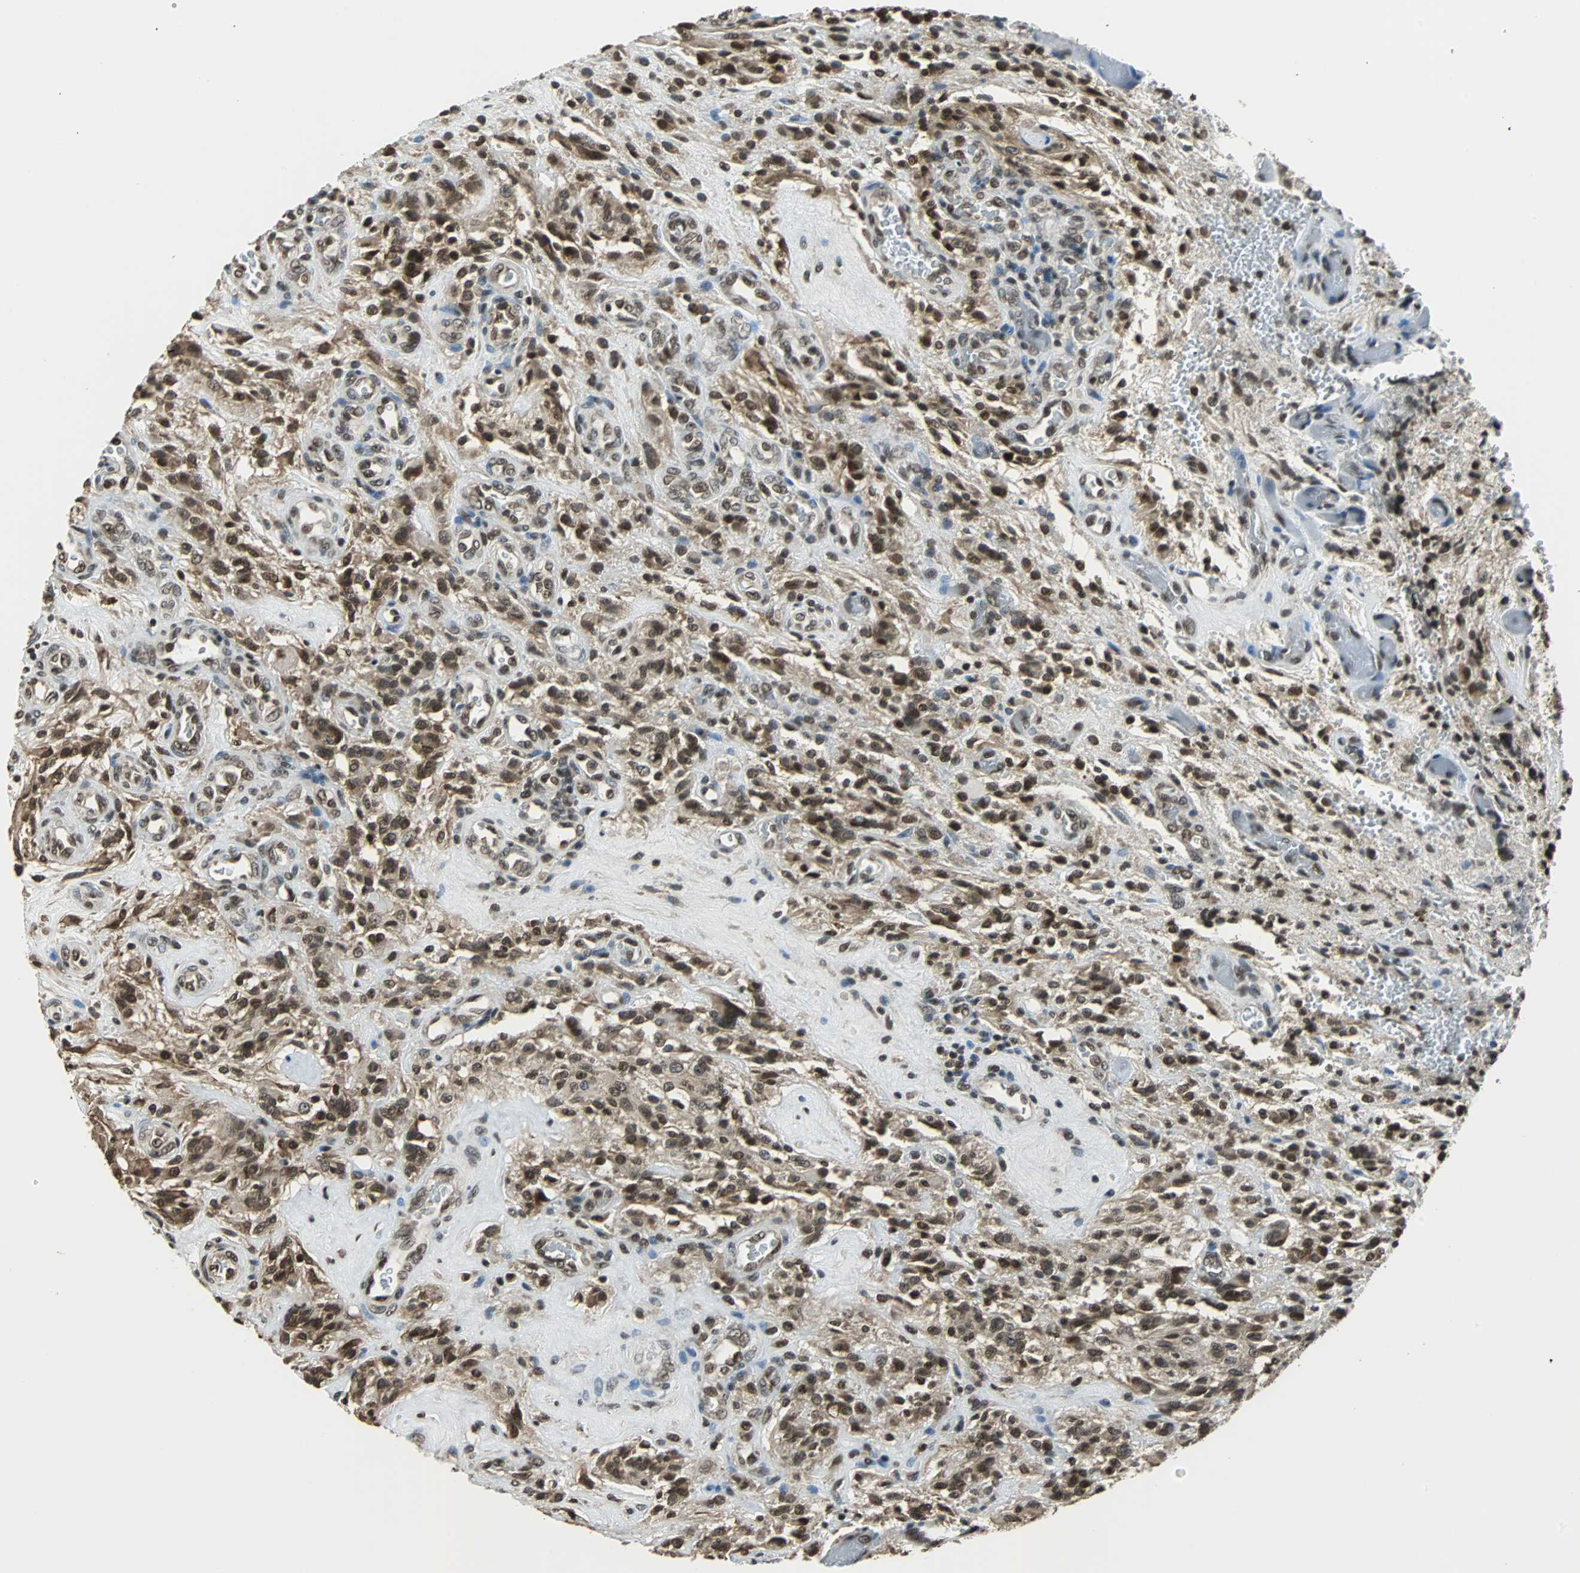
{"staining": {"intensity": "strong", "quantity": ">75%", "location": "cytoplasmic/membranous,nuclear"}, "tissue": "glioma", "cell_type": "Tumor cells", "image_type": "cancer", "snomed": [{"axis": "morphology", "description": "Normal tissue, NOS"}, {"axis": "morphology", "description": "Glioma, malignant, High grade"}, {"axis": "topography", "description": "Cerebral cortex"}], "caption": "Immunohistochemical staining of malignant glioma (high-grade) demonstrates high levels of strong cytoplasmic/membranous and nuclear protein expression in about >75% of tumor cells.", "gene": "REST", "patient": {"sex": "male", "age": 56}}